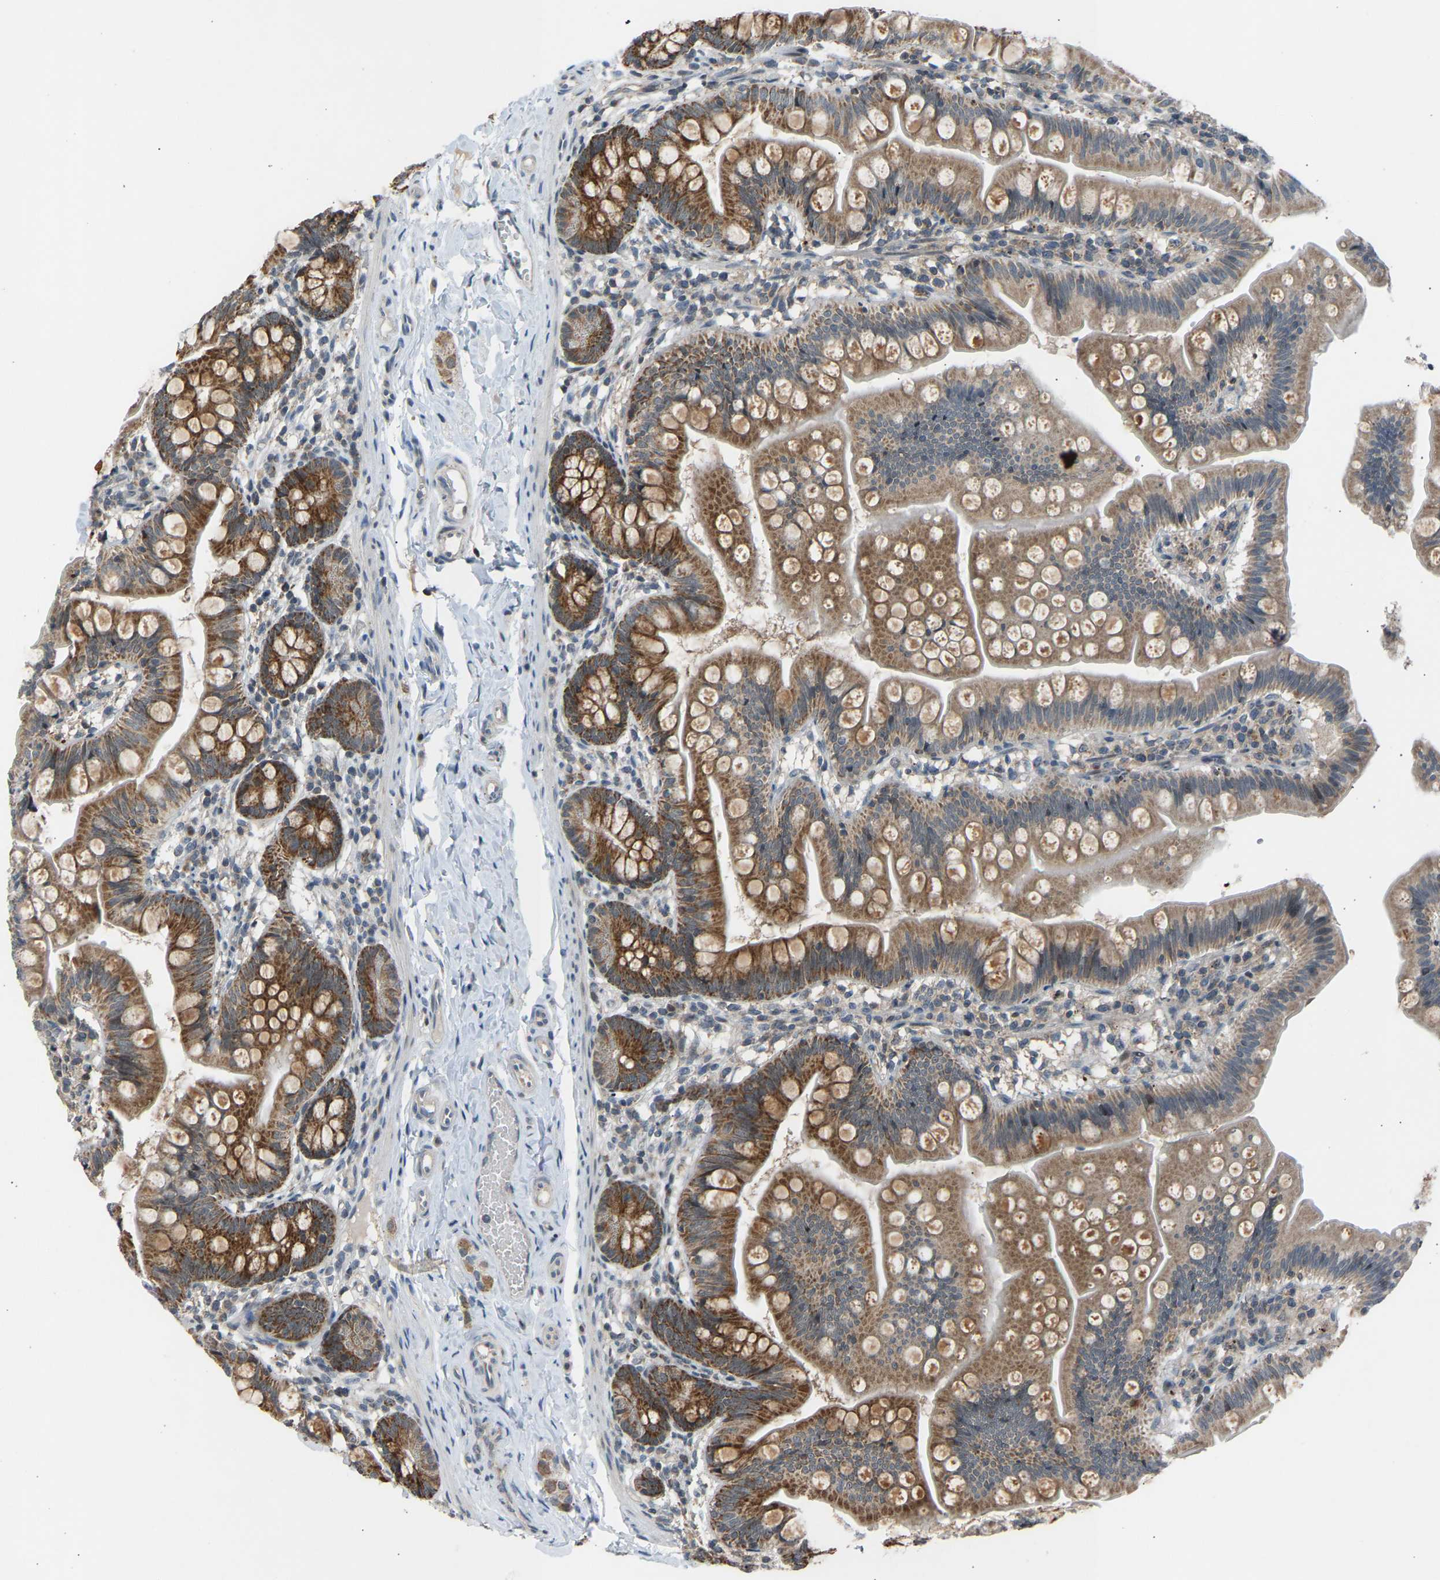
{"staining": {"intensity": "strong", "quantity": ">75%", "location": "cytoplasmic/membranous"}, "tissue": "small intestine", "cell_type": "Glandular cells", "image_type": "normal", "snomed": [{"axis": "morphology", "description": "Normal tissue, NOS"}, {"axis": "topography", "description": "Small intestine"}], "caption": "Immunohistochemistry (IHC) histopathology image of unremarkable small intestine: human small intestine stained using IHC displays high levels of strong protein expression localized specifically in the cytoplasmic/membranous of glandular cells, appearing as a cytoplasmic/membranous brown color.", "gene": "SLIRP", "patient": {"sex": "male", "age": 7}}